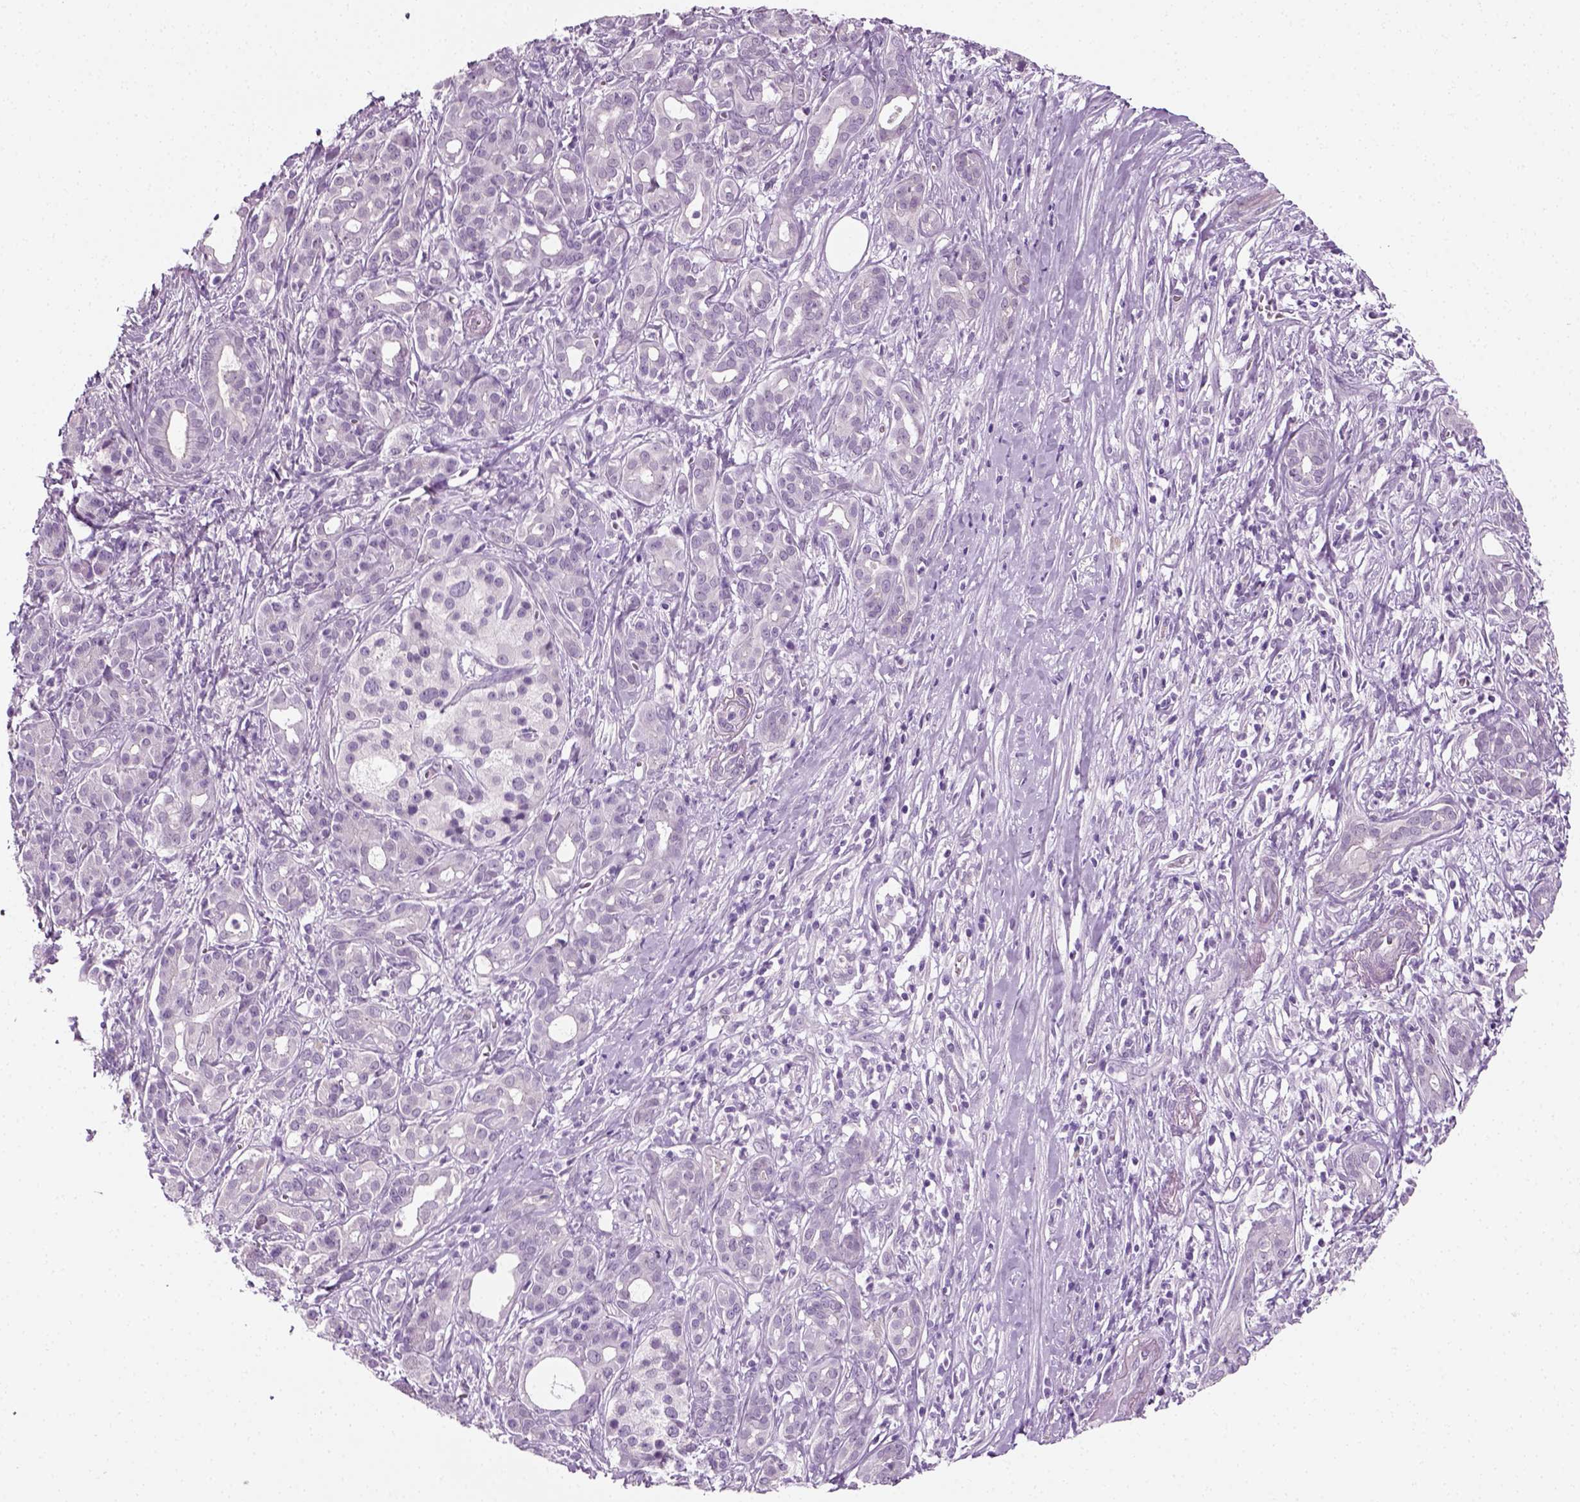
{"staining": {"intensity": "negative", "quantity": "none", "location": "none"}, "tissue": "pancreatic cancer", "cell_type": "Tumor cells", "image_type": "cancer", "snomed": [{"axis": "morphology", "description": "Adenocarcinoma, NOS"}, {"axis": "topography", "description": "Pancreas"}], "caption": "DAB immunohistochemical staining of pancreatic cancer (adenocarcinoma) displays no significant expression in tumor cells.", "gene": "SPATA31E1", "patient": {"sex": "male", "age": 61}}